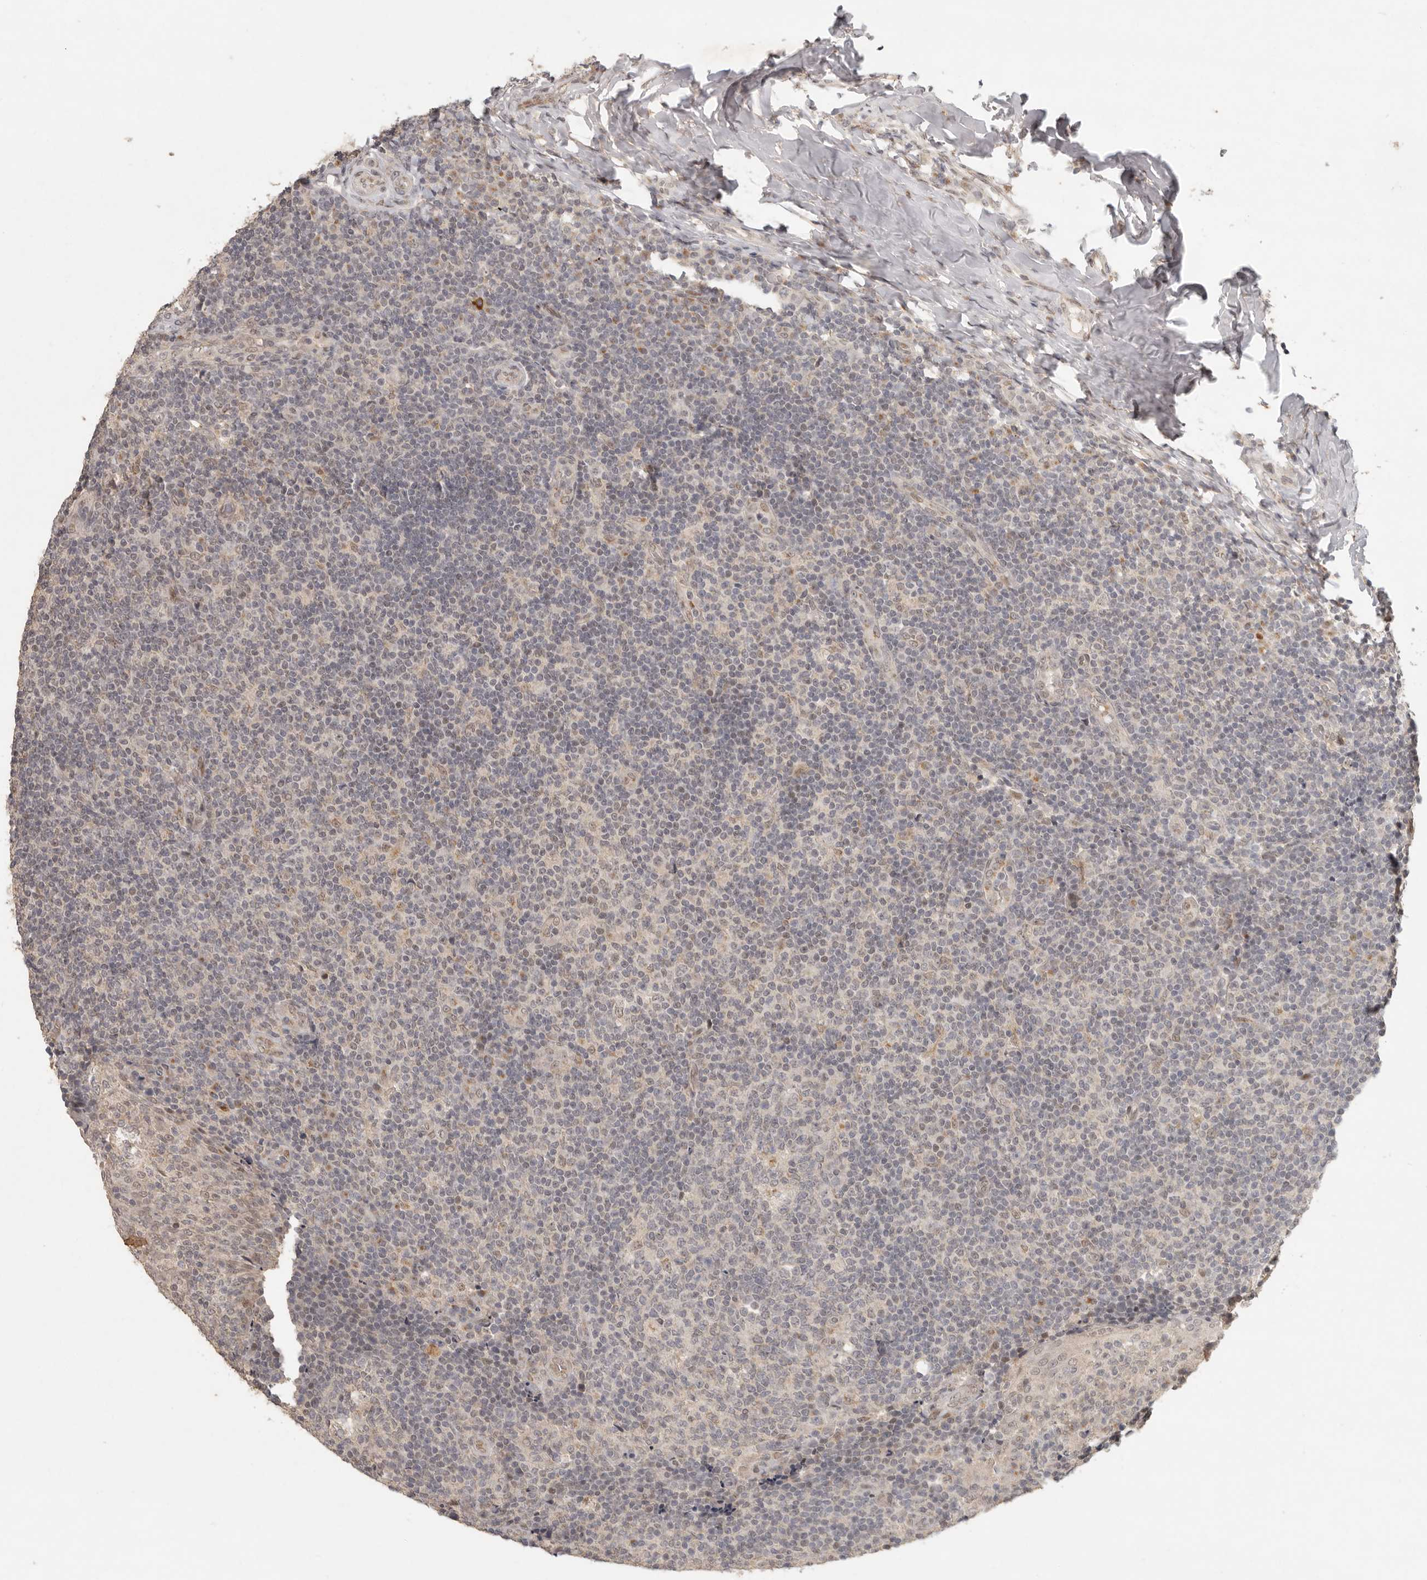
{"staining": {"intensity": "weak", "quantity": "<25%", "location": "cytoplasmic/membranous"}, "tissue": "tonsil", "cell_type": "Germinal center cells", "image_type": "normal", "snomed": [{"axis": "morphology", "description": "Normal tissue, NOS"}, {"axis": "topography", "description": "Tonsil"}], "caption": "This is an immunohistochemistry histopathology image of normal tonsil. There is no positivity in germinal center cells.", "gene": "LRRC75A", "patient": {"sex": "female", "age": 19}}